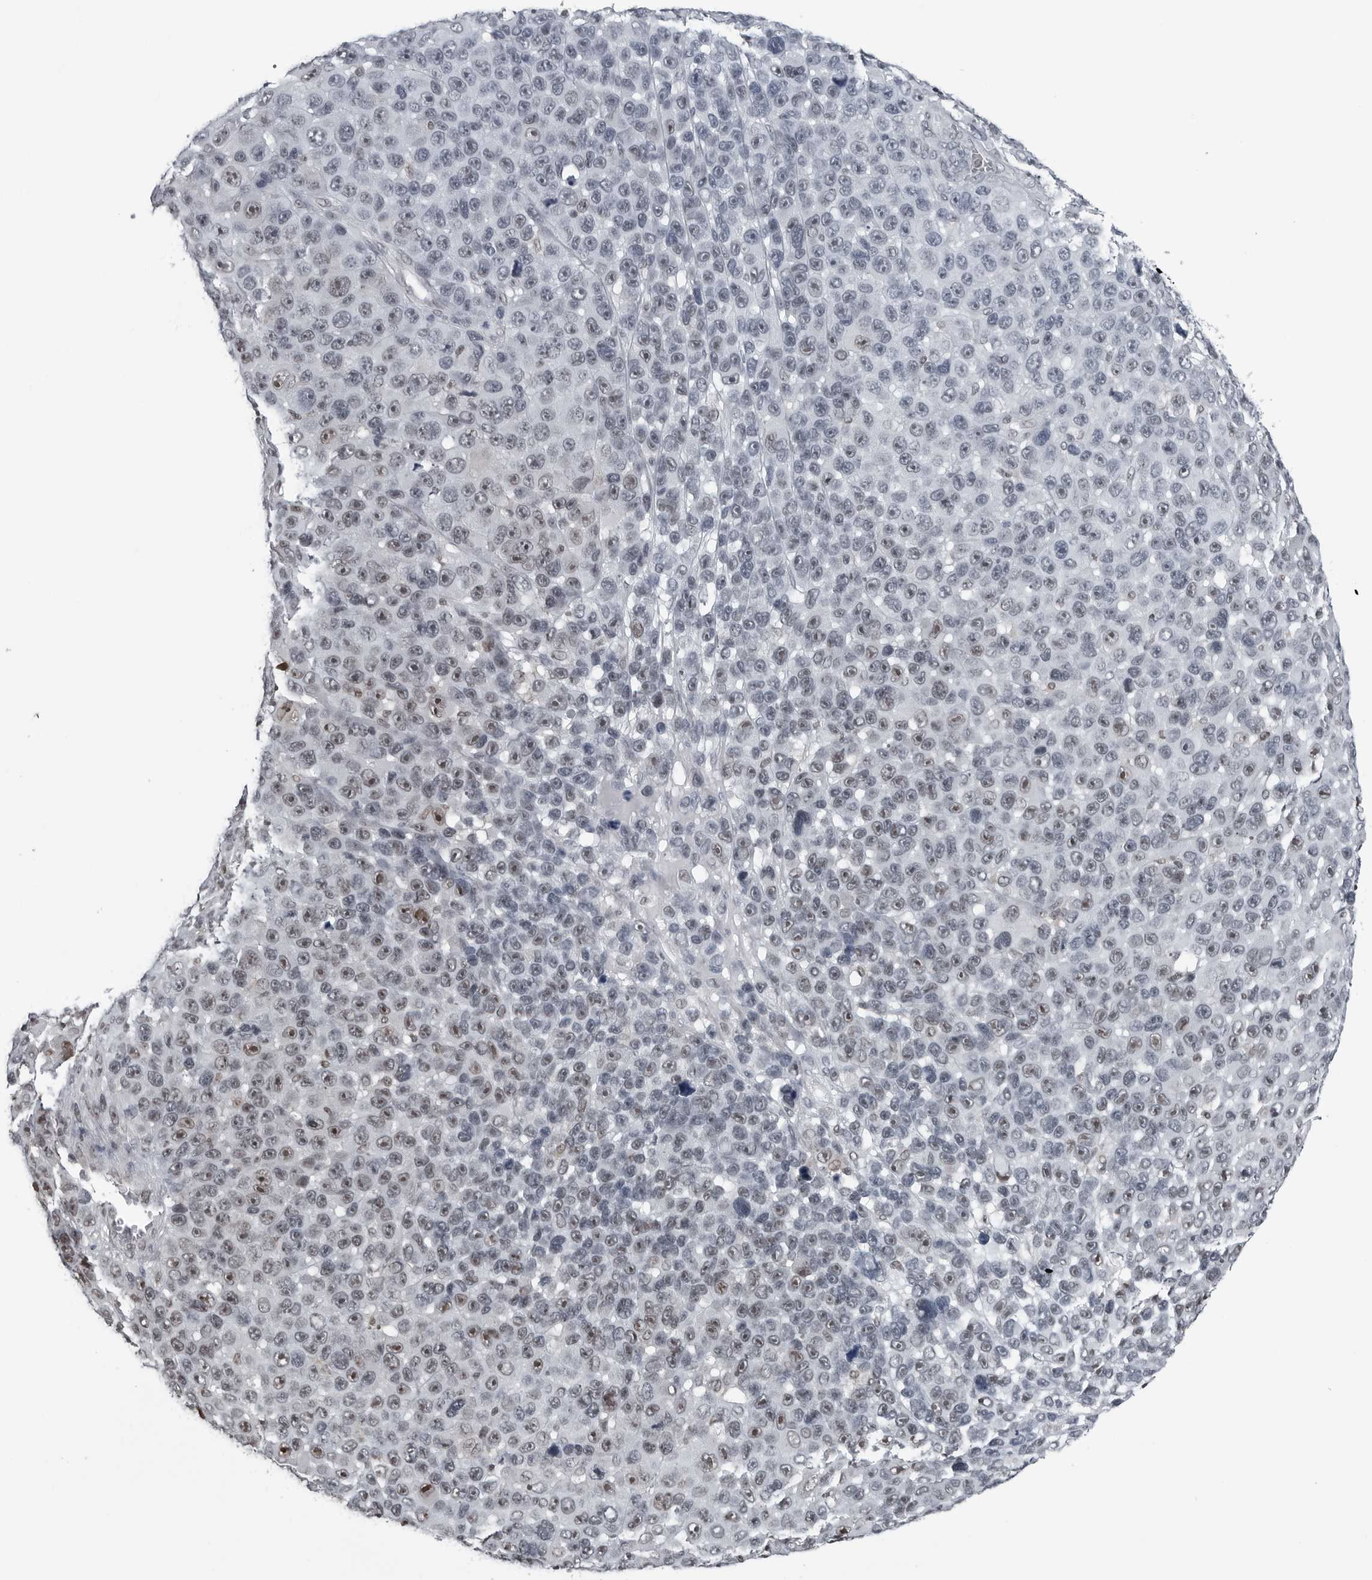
{"staining": {"intensity": "moderate", "quantity": "<25%", "location": "nuclear"}, "tissue": "melanoma", "cell_type": "Tumor cells", "image_type": "cancer", "snomed": [{"axis": "morphology", "description": "Malignant melanoma, NOS"}, {"axis": "topography", "description": "Skin"}], "caption": "High-magnification brightfield microscopy of melanoma stained with DAB (brown) and counterstained with hematoxylin (blue). tumor cells exhibit moderate nuclear expression is present in about<25% of cells. (DAB IHC with brightfield microscopy, high magnification).", "gene": "AKR1A1", "patient": {"sex": "male", "age": 53}}